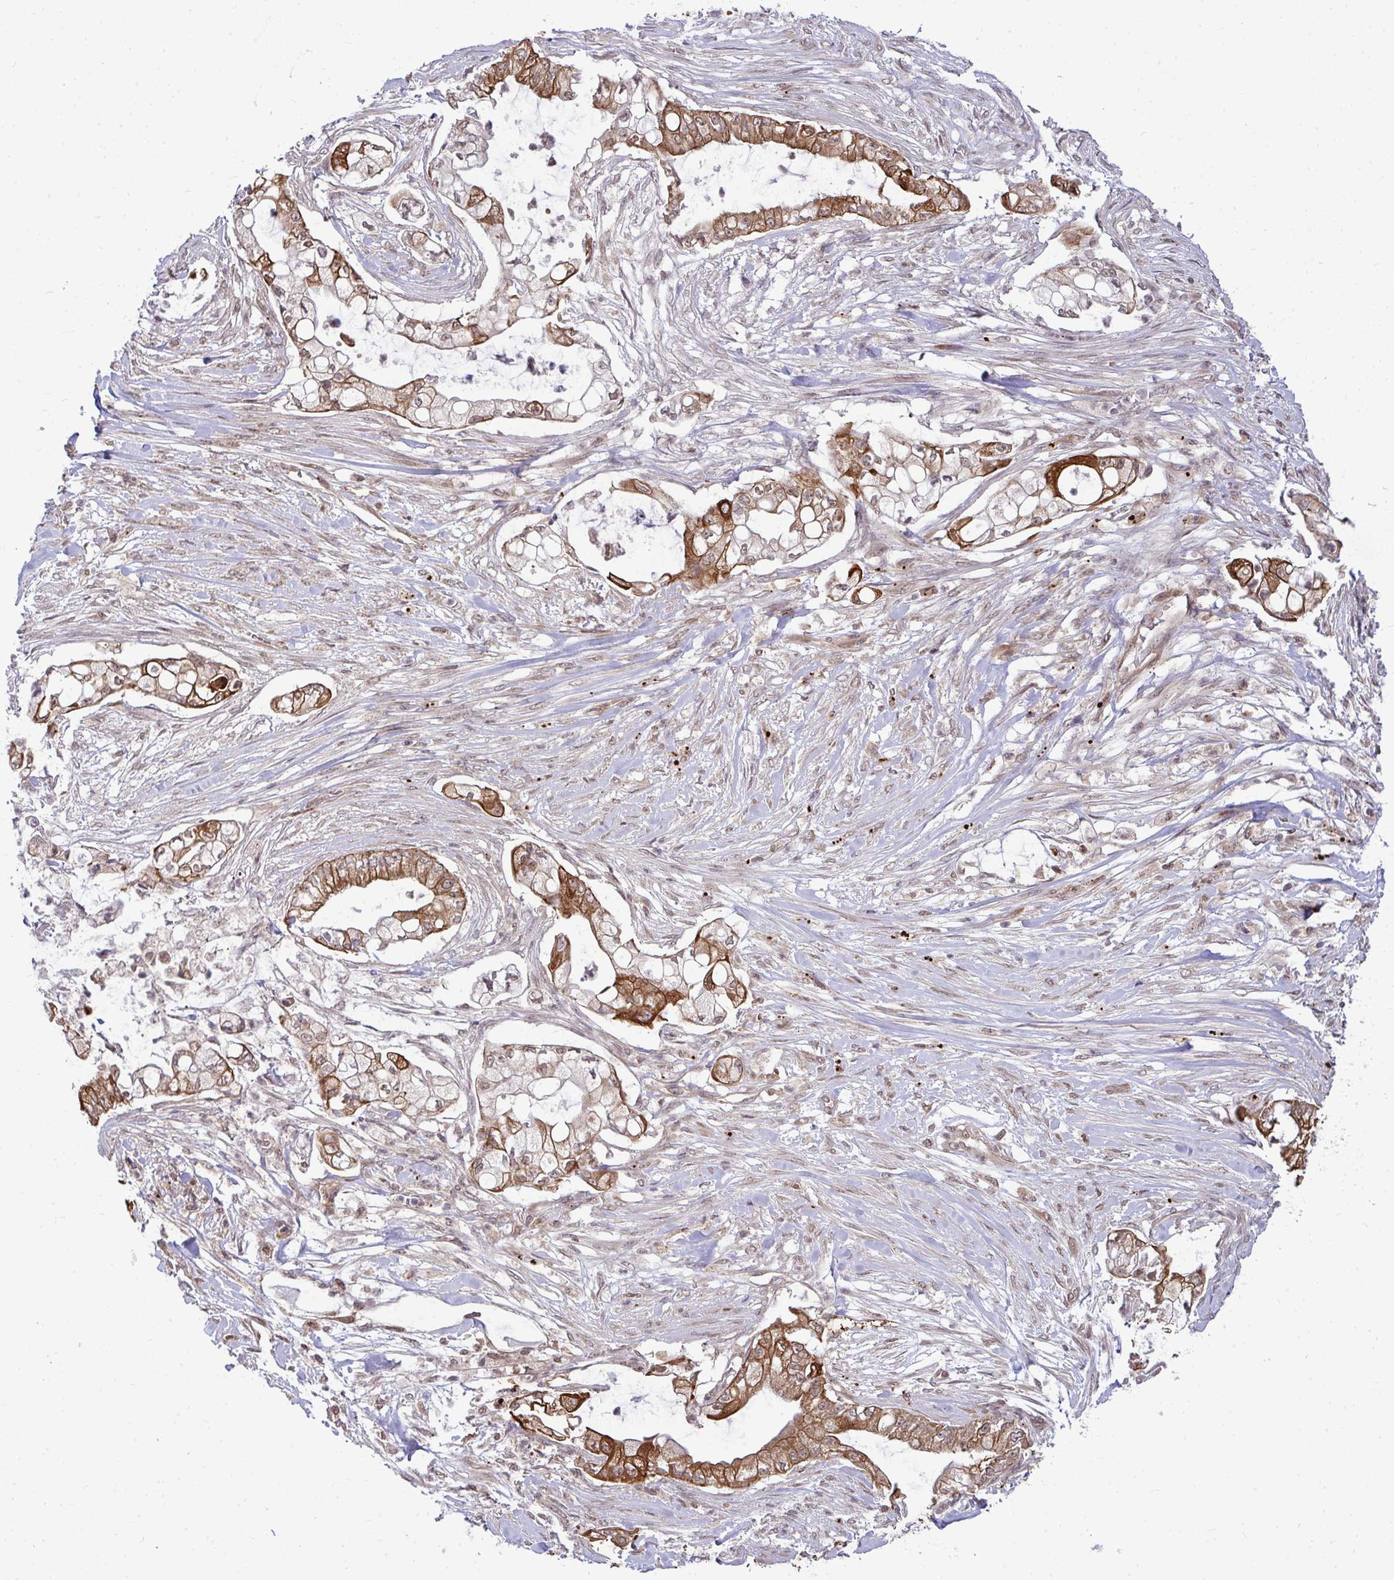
{"staining": {"intensity": "moderate", "quantity": ">75%", "location": "cytoplasmic/membranous"}, "tissue": "pancreatic cancer", "cell_type": "Tumor cells", "image_type": "cancer", "snomed": [{"axis": "morphology", "description": "Adenocarcinoma, NOS"}, {"axis": "topography", "description": "Pancreas"}], "caption": "Moderate cytoplasmic/membranous staining is seen in about >75% of tumor cells in pancreatic cancer (adenocarcinoma). Immunohistochemistry (ihc) stains the protein in brown and the nuclei are stained blue.", "gene": "TRIM44", "patient": {"sex": "female", "age": 69}}